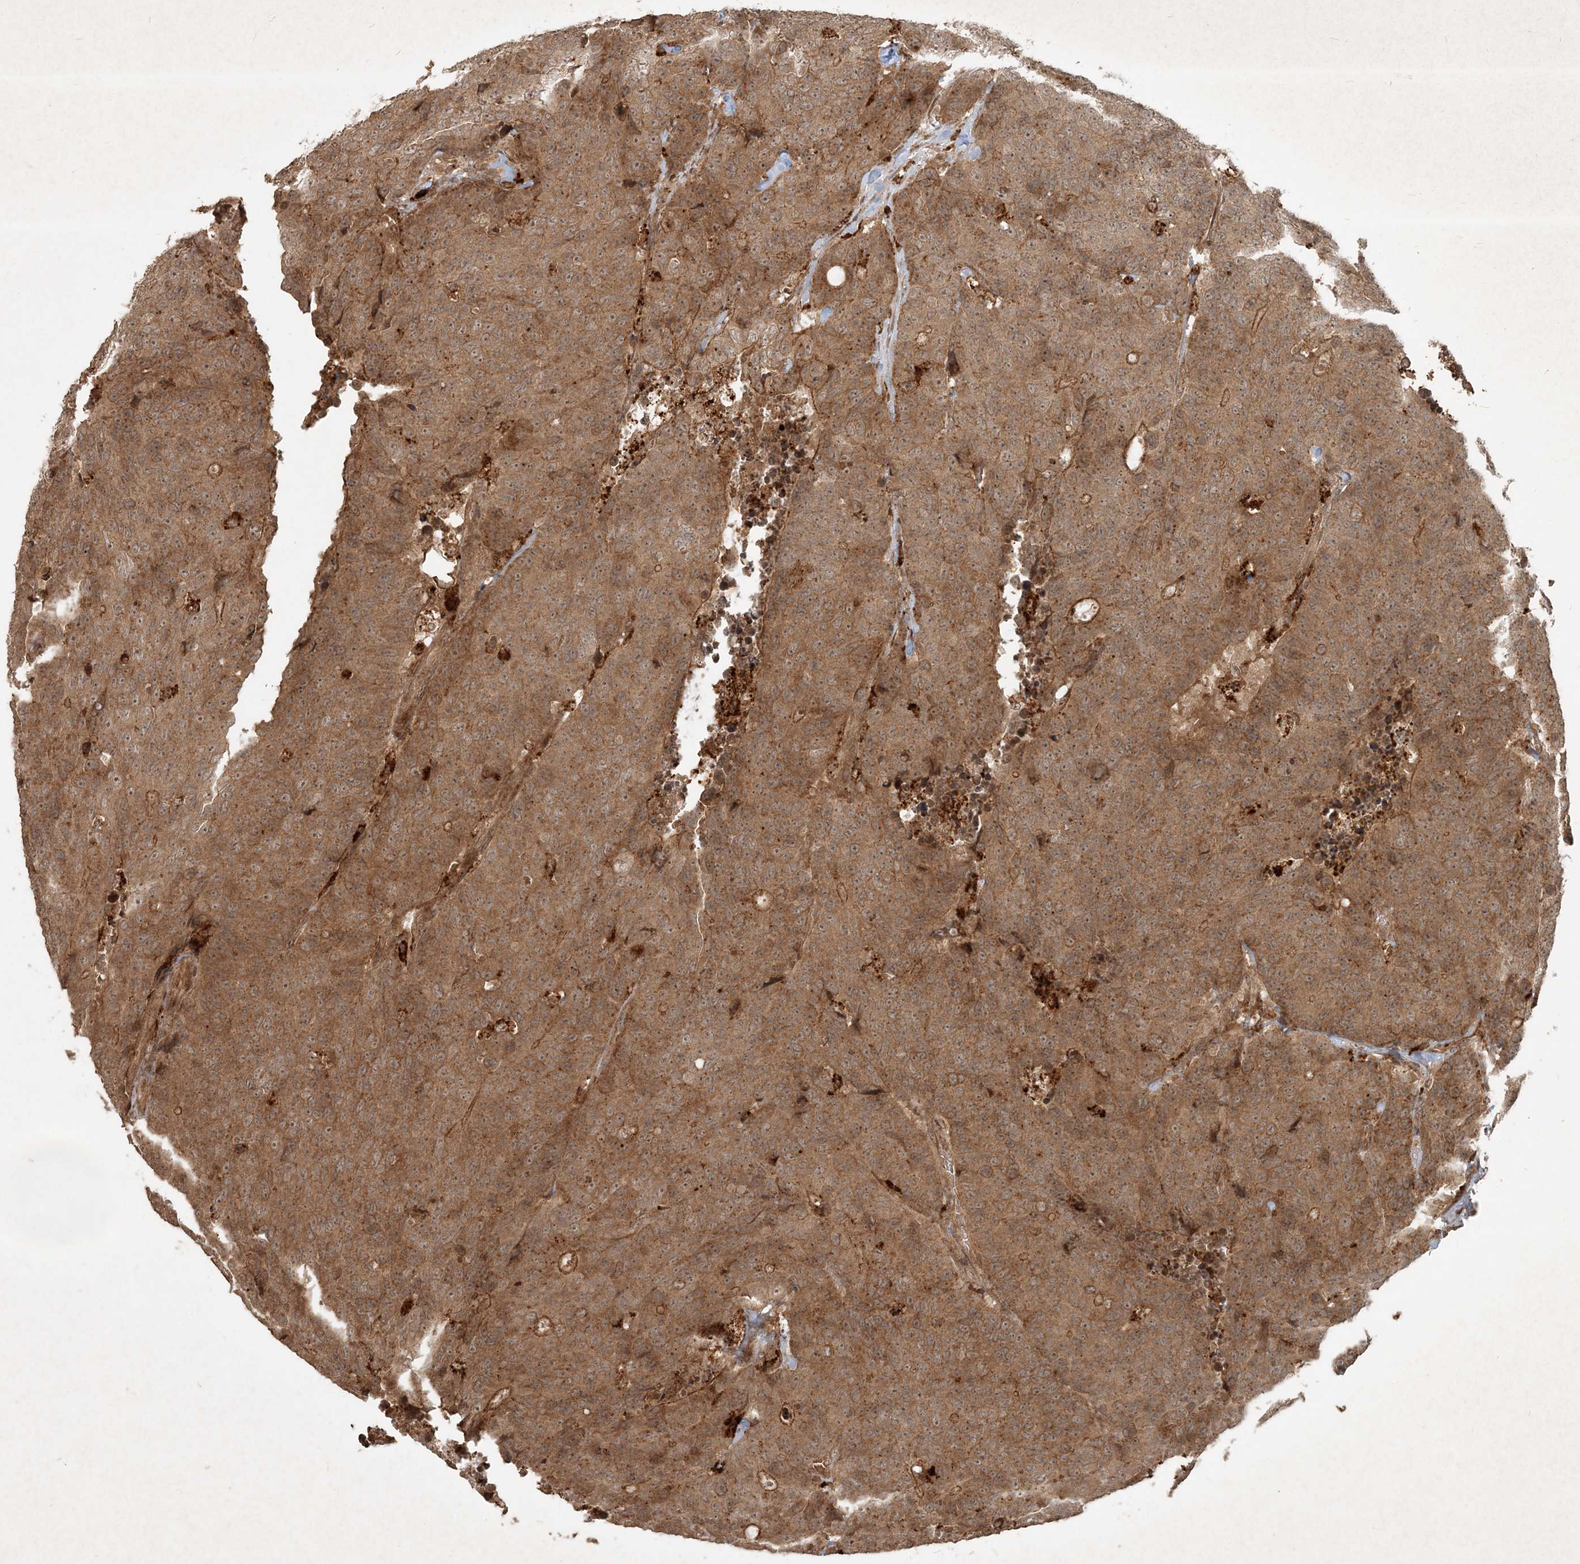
{"staining": {"intensity": "moderate", "quantity": ">75%", "location": "cytoplasmic/membranous,nuclear"}, "tissue": "colorectal cancer", "cell_type": "Tumor cells", "image_type": "cancer", "snomed": [{"axis": "morphology", "description": "Adenocarcinoma, NOS"}, {"axis": "topography", "description": "Colon"}], "caption": "Protein expression analysis of human colorectal cancer (adenocarcinoma) reveals moderate cytoplasmic/membranous and nuclear expression in about >75% of tumor cells.", "gene": "NARS1", "patient": {"sex": "female", "age": 86}}